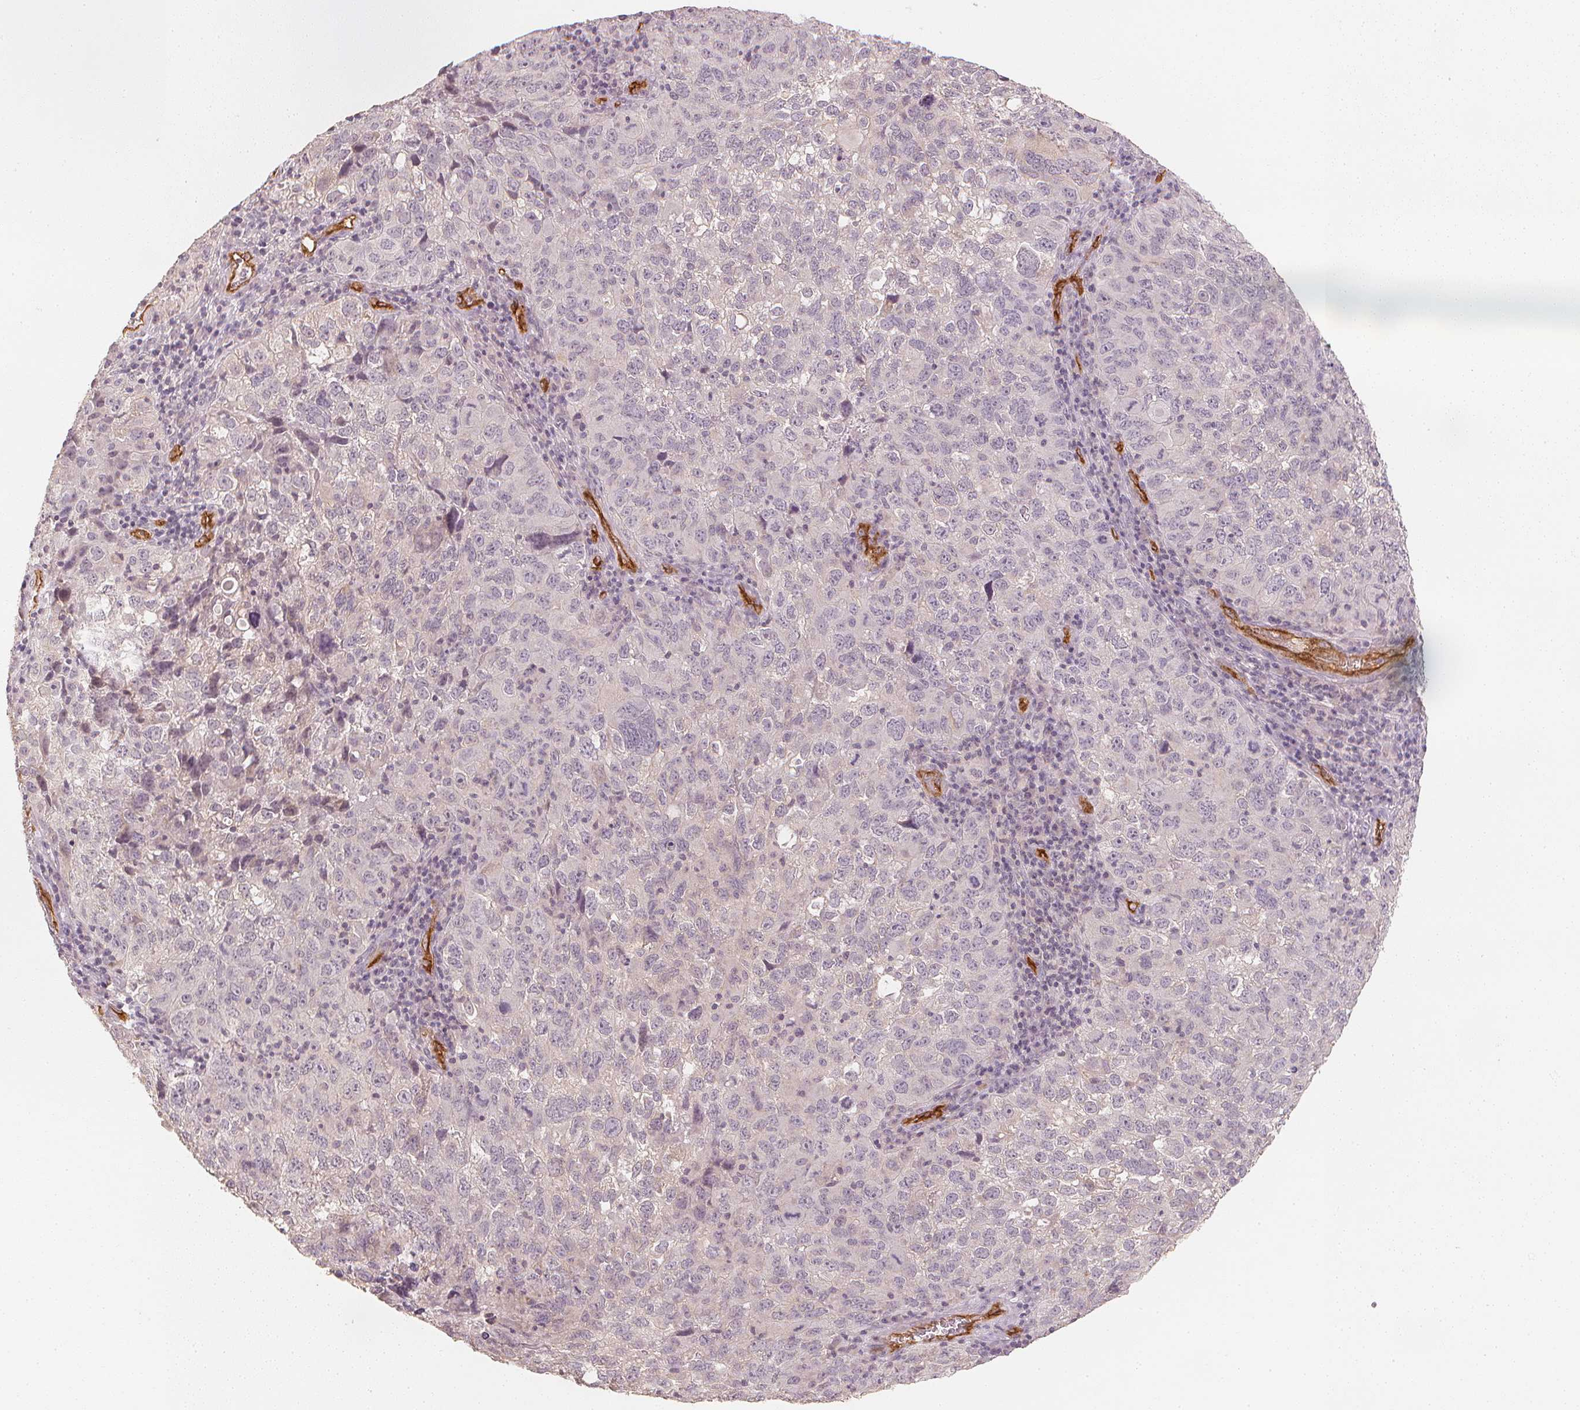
{"staining": {"intensity": "negative", "quantity": "none", "location": "none"}, "tissue": "cervical cancer", "cell_type": "Tumor cells", "image_type": "cancer", "snomed": [{"axis": "morphology", "description": "Squamous cell carcinoma, NOS"}, {"axis": "topography", "description": "Cervix"}], "caption": "Immunohistochemical staining of human cervical cancer demonstrates no significant staining in tumor cells.", "gene": "CIB1", "patient": {"sex": "female", "age": 55}}